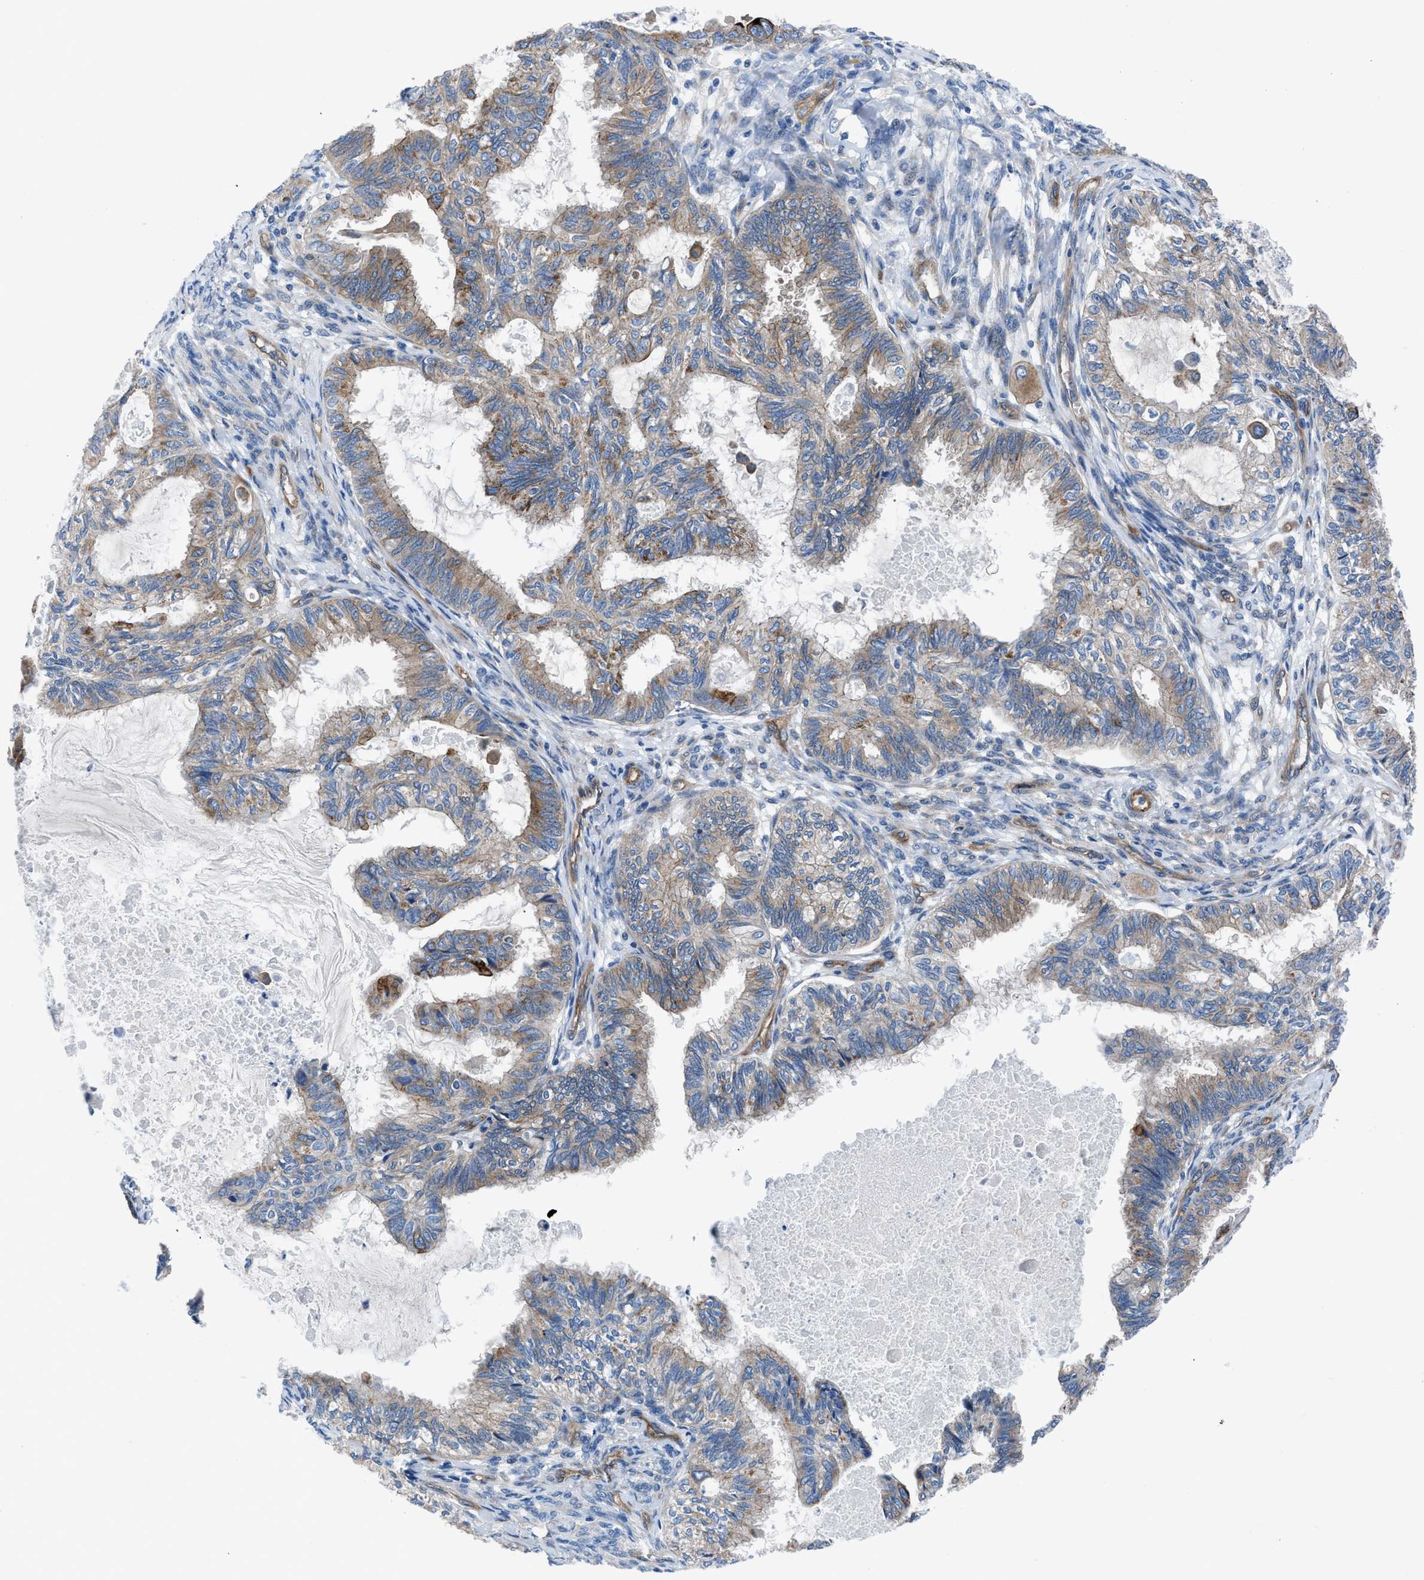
{"staining": {"intensity": "moderate", "quantity": "25%-75%", "location": "cytoplasmic/membranous"}, "tissue": "cervical cancer", "cell_type": "Tumor cells", "image_type": "cancer", "snomed": [{"axis": "morphology", "description": "Normal tissue, NOS"}, {"axis": "morphology", "description": "Adenocarcinoma, NOS"}, {"axis": "topography", "description": "Cervix"}, {"axis": "topography", "description": "Endometrium"}], "caption": "A histopathology image of human cervical adenocarcinoma stained for a protein exhibits moderate cytoplasmic/membranous brown staining in tumor cells.", "gene": "TRIP4", "patient": {"sex": "female", "age": 86}}